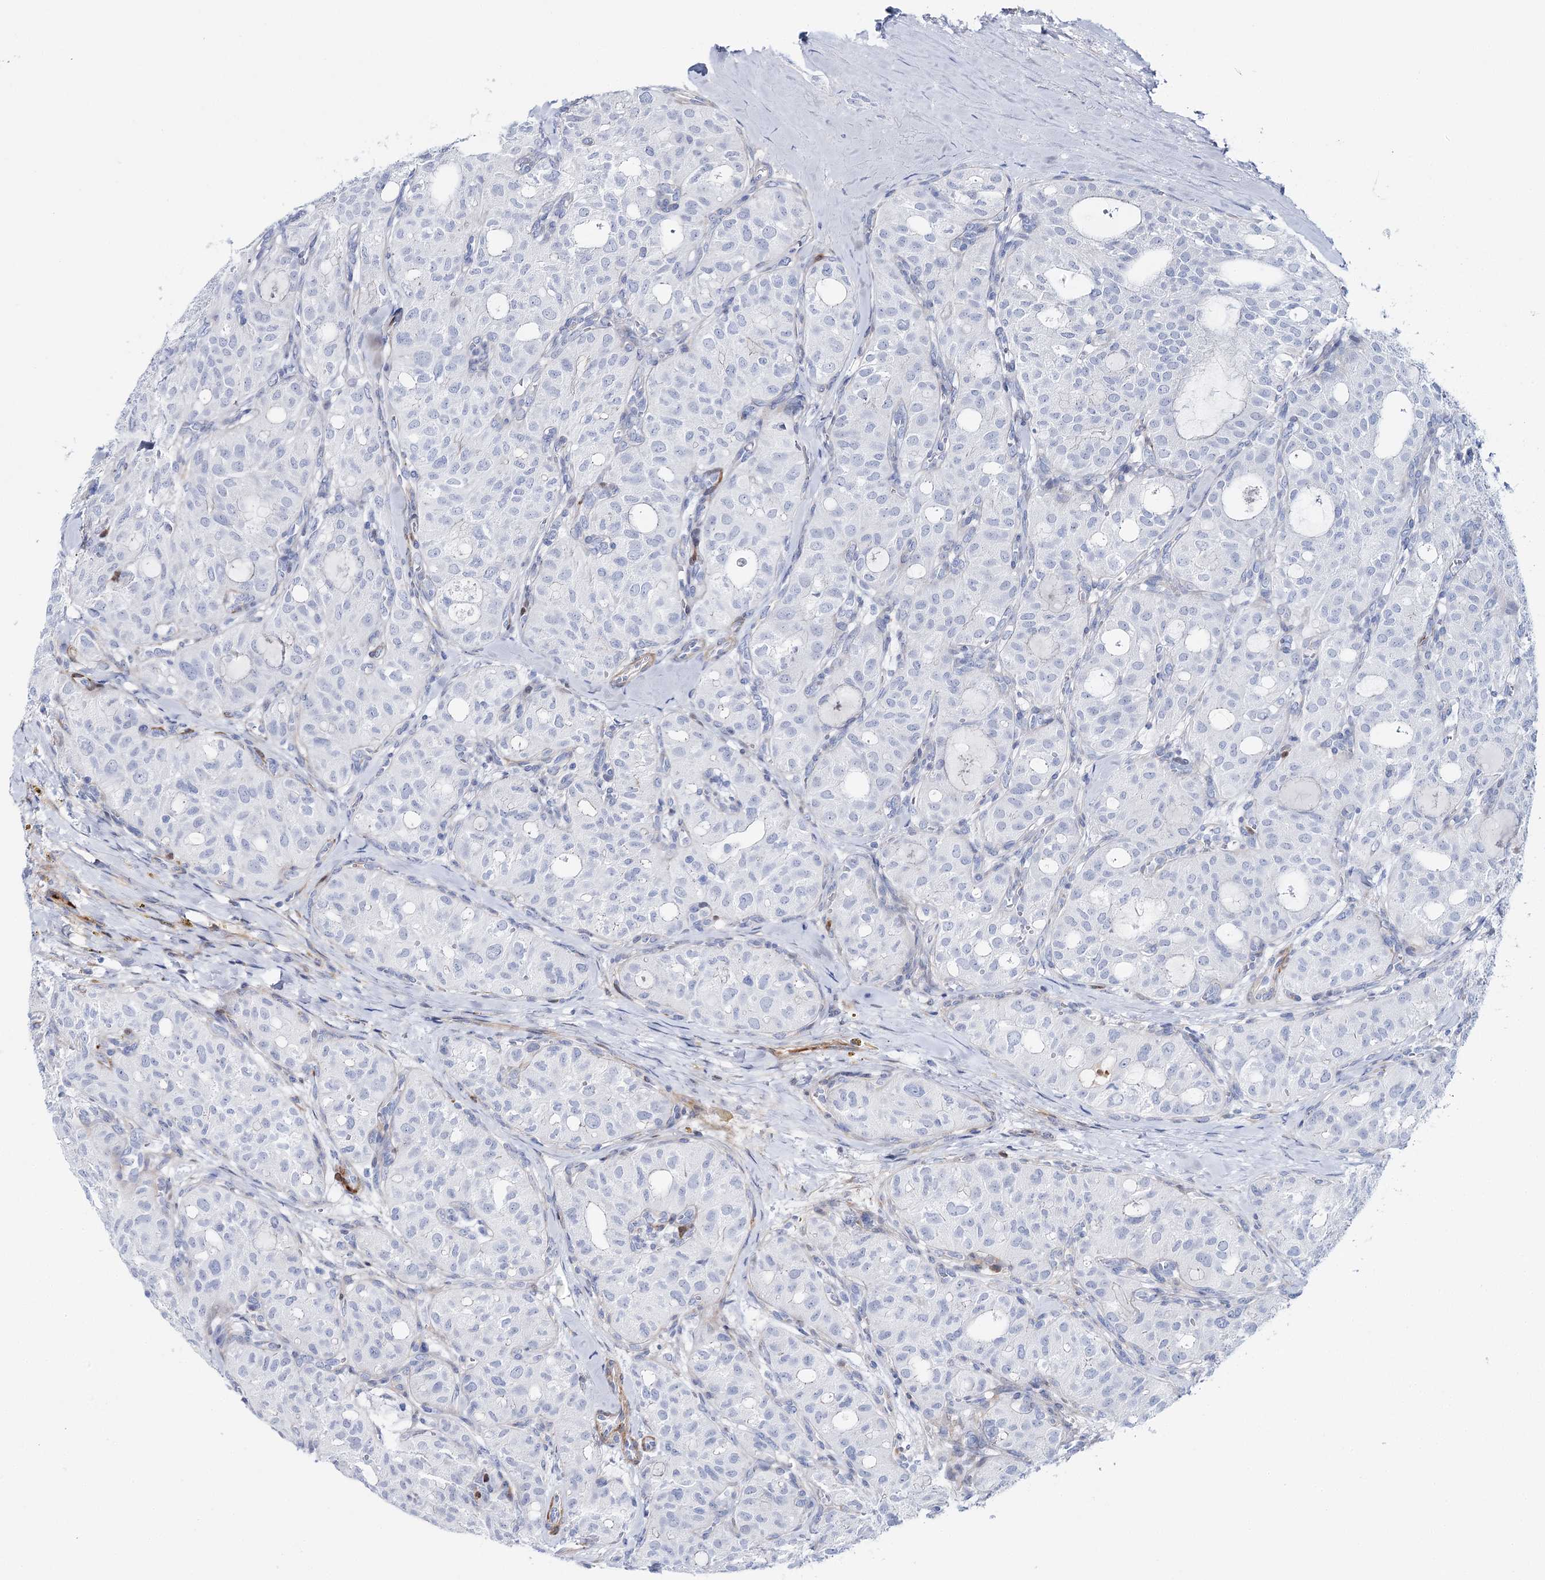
{"staining": {"intensity": "negative", "quantity": "none", "location": "none"}, "tissue": "thyroid cancer", "cell_type": "Tumor cells", "image_type": "cancer", "snomed": [{"axis": "morphology", "description": "Follicular adenoma carcinoma, NOS"}, {"axis": "topography", "description": "Thyroid gland"}], "caption": "DAB immunohistochemical staining of thyroid cancer (follicular adenoma carcinoma) reveals no significant positivity in tumor cells.", "gene": "ANKRD23", "patient": {"sex": "male", "age": 75}}